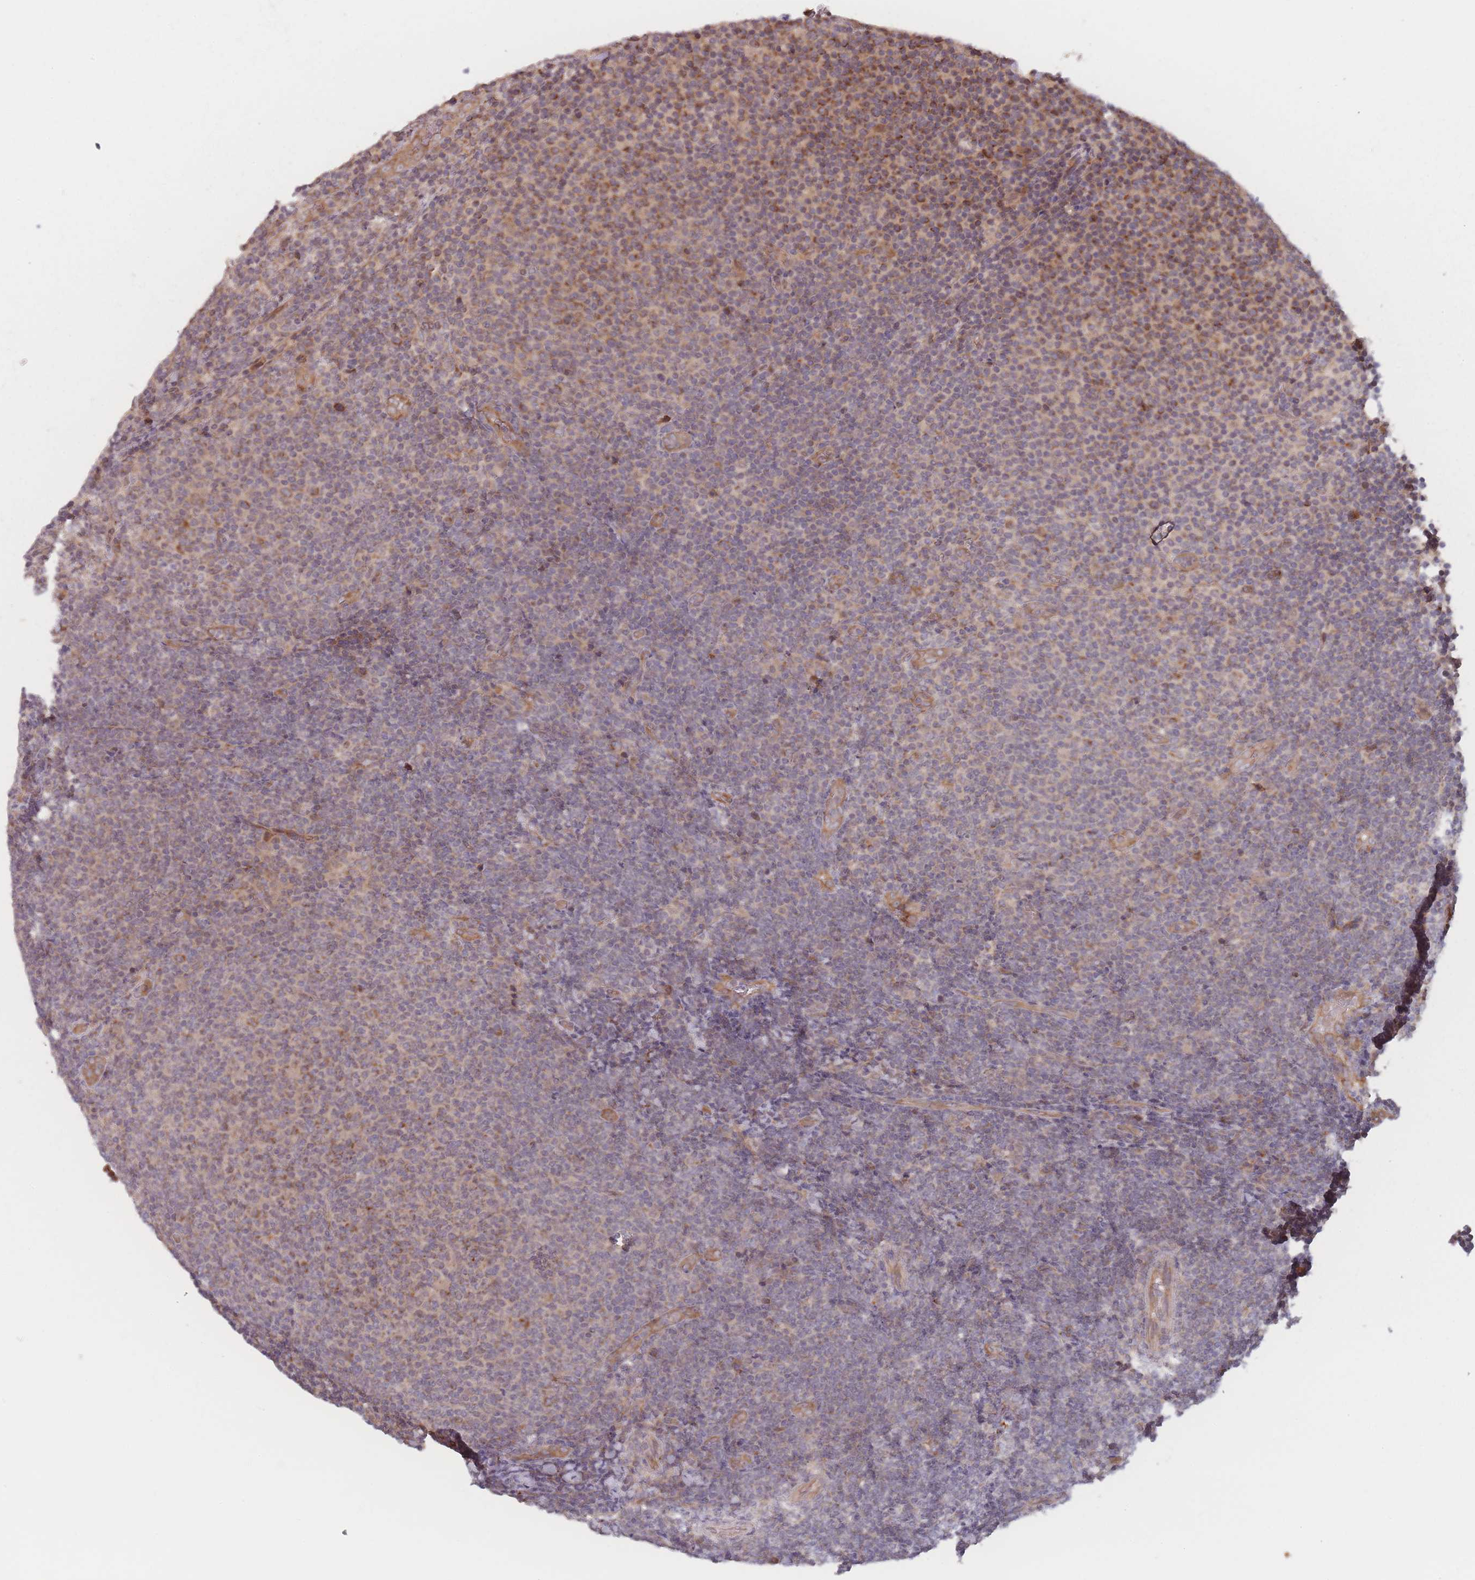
{"staining": {"intensity": "moderate", "quantity": "<25%", "location": "cytoplasmic/membranous"}, "tissue": "lymphoma", "cell_type": "Tumor cells", "image_type": "cancer", "snomed": [{"axis": "morphology", "description": "Malignant lymphoma, non-Hodgkin's type, Low grade"}, {"axis": "topography", "description": "Lymph node"}], "caption": "Moderate cytoplasmic/membranous staining is seen in approximately <25% of tumor cells in low-grade malignant lymphoma, non-Hodgkin's type.", "gene": "RPS18", "patient": {"sex": "male", "age": 66}}